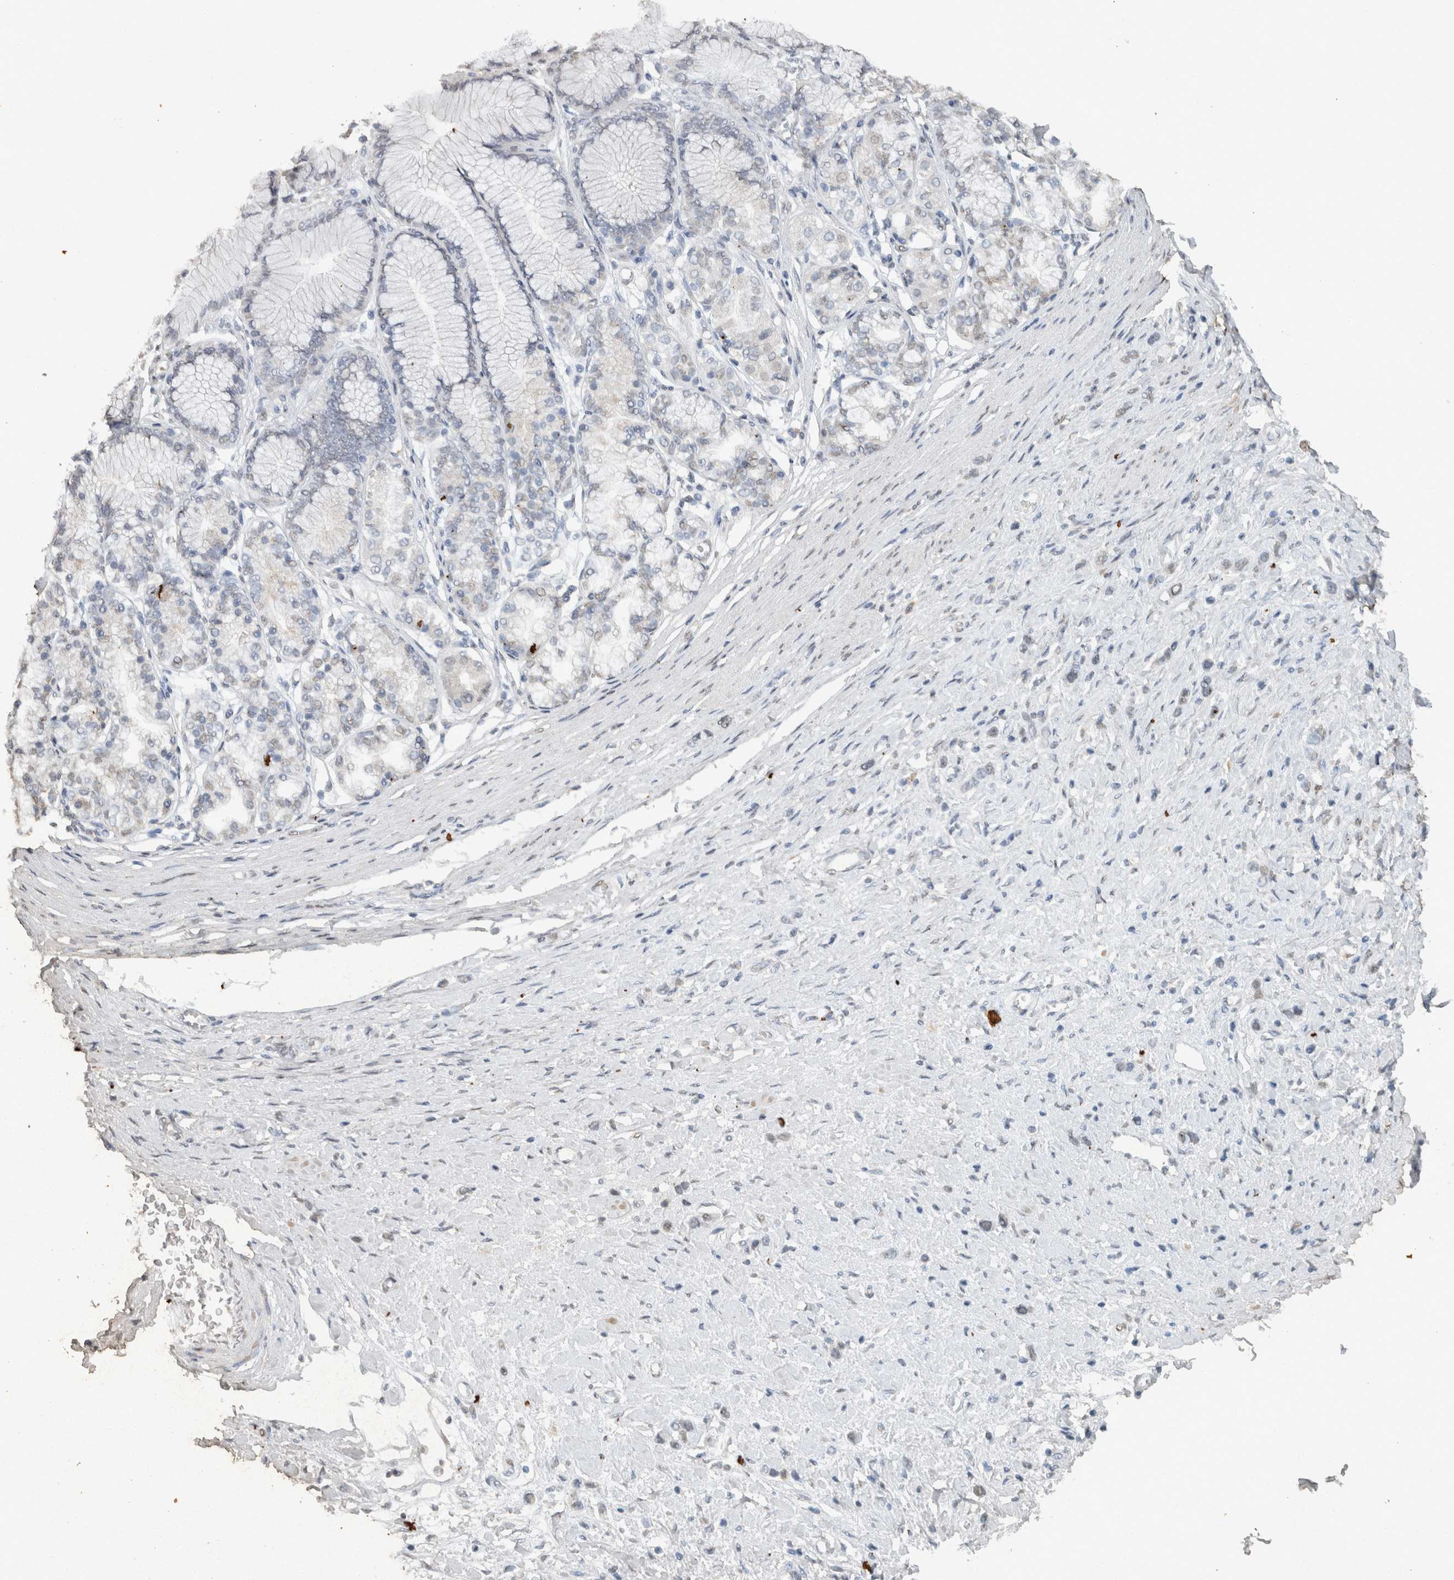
{"staining": {"intensity": "negative", "quantity": "none", "location": "none"}, "tissue": "stomach cancer", "cell_type": "Tumor cells", "image_type": "cancer", "snomed": [{"axis": "morphology", "description": "Adenocarcinoma, NOS"}, {"axis": "topography", "description": "Stomach"}], "caption": "Immunohistochemistry micrograph of neoplastic tissue: human stomach adenocarcinoma stained with DAB reveals no significant protein expression in tumor cells.", "gene": "HAND2", "patient": {"sex": "female", "age": 65}}